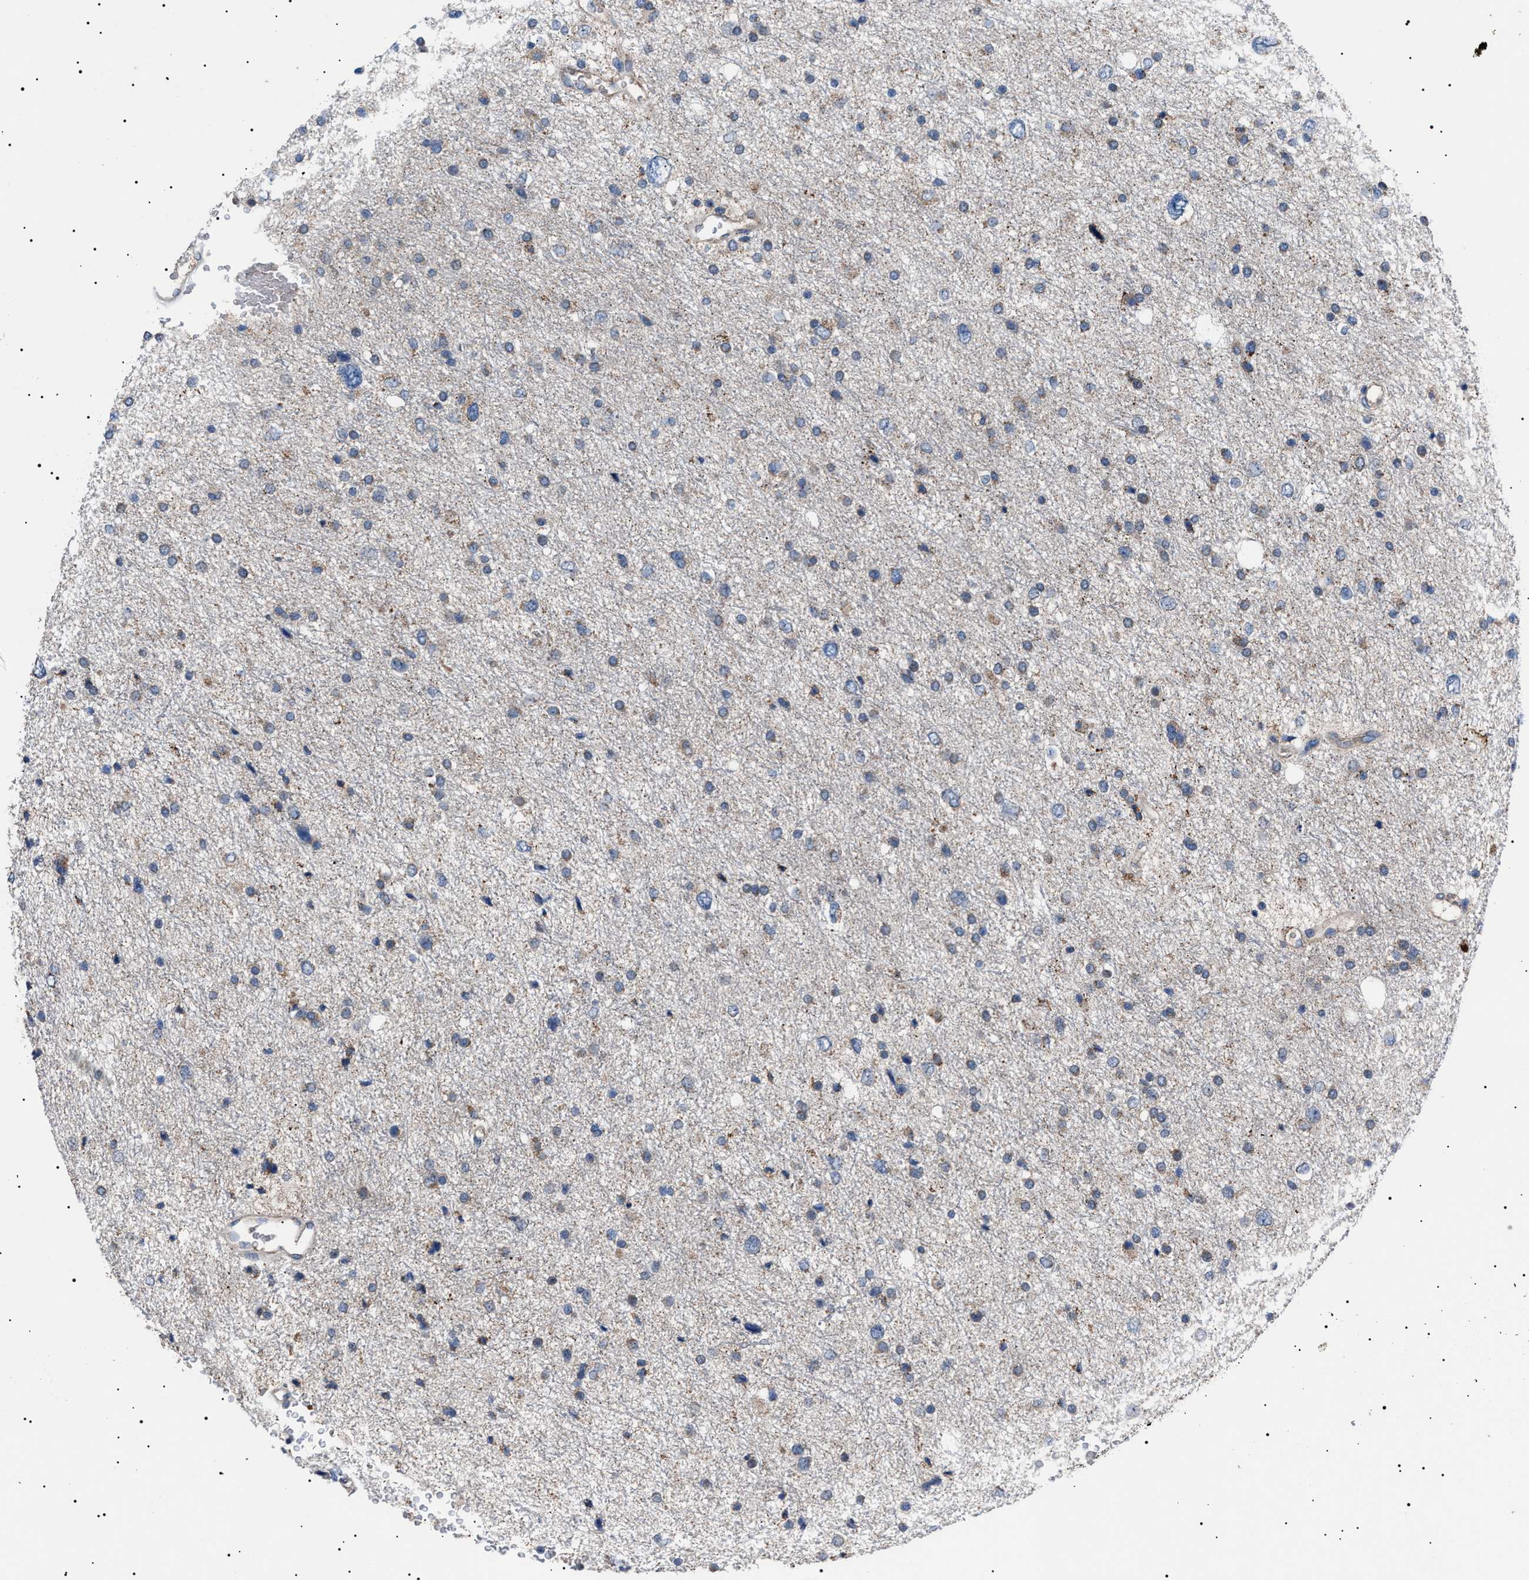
{"staining": {"intensity": "weak", "quantity": "<25%", "location": "cytoplasmic/membranous"}, "tissue": "glioma", "cell_type": "Tumor cells", "image_type": "cancer", "snomed": [{"axis": "morphology", "description": "Glioma, malignant, Low grade"}, {"axis": "topography", "description": "Brain"}], "caption": "A photomicrograph of human low-grade glioma (malignant) is negative for staining in tumor cells.", "gene": "PTRH1", "patient": {"sex": "female", "age": 37}}